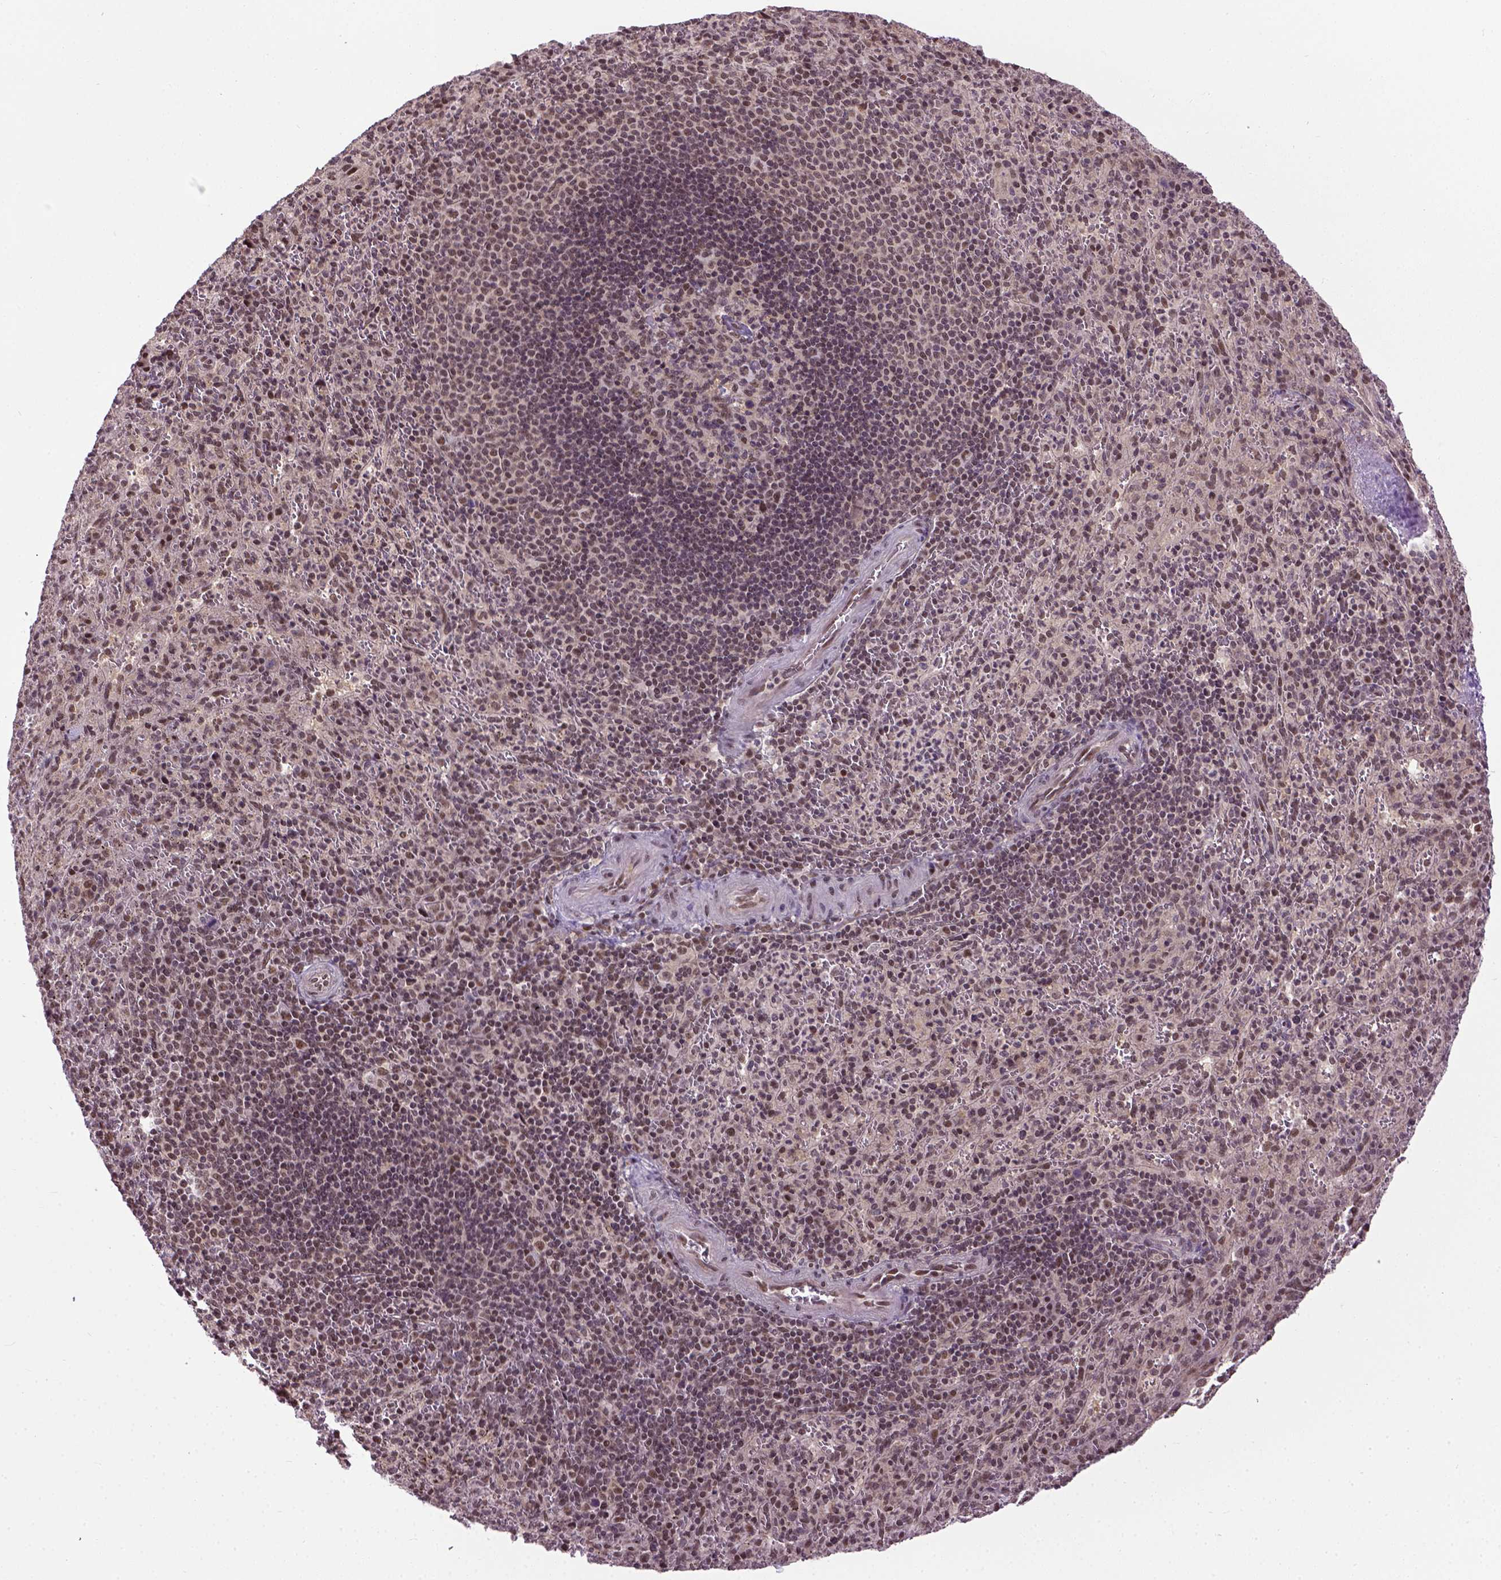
{"staining": {"intensity": "moderate", "quantity": "25%-75%", "location": "nuclear"}, "tissue": "spleen", "cell_type": "Cells in red pulp", "image_type": "normal", "snomed": [{"axis": "morphology", "description": "Normal tissue, NOS"}, {"axis": "topography", "description": "Spleen"}], "caption": "Spleen stained with immunohistochemistry (IHC) exhibits moderate nuclear expression in about 25%-75% of cells in red pulp. (Stains: DAB in brown, nuclei in blue, Microscopy: brightfield microscopy at high magnification).", "gene": "UBA3", "patient": {"sex": "male", "age": 57}}